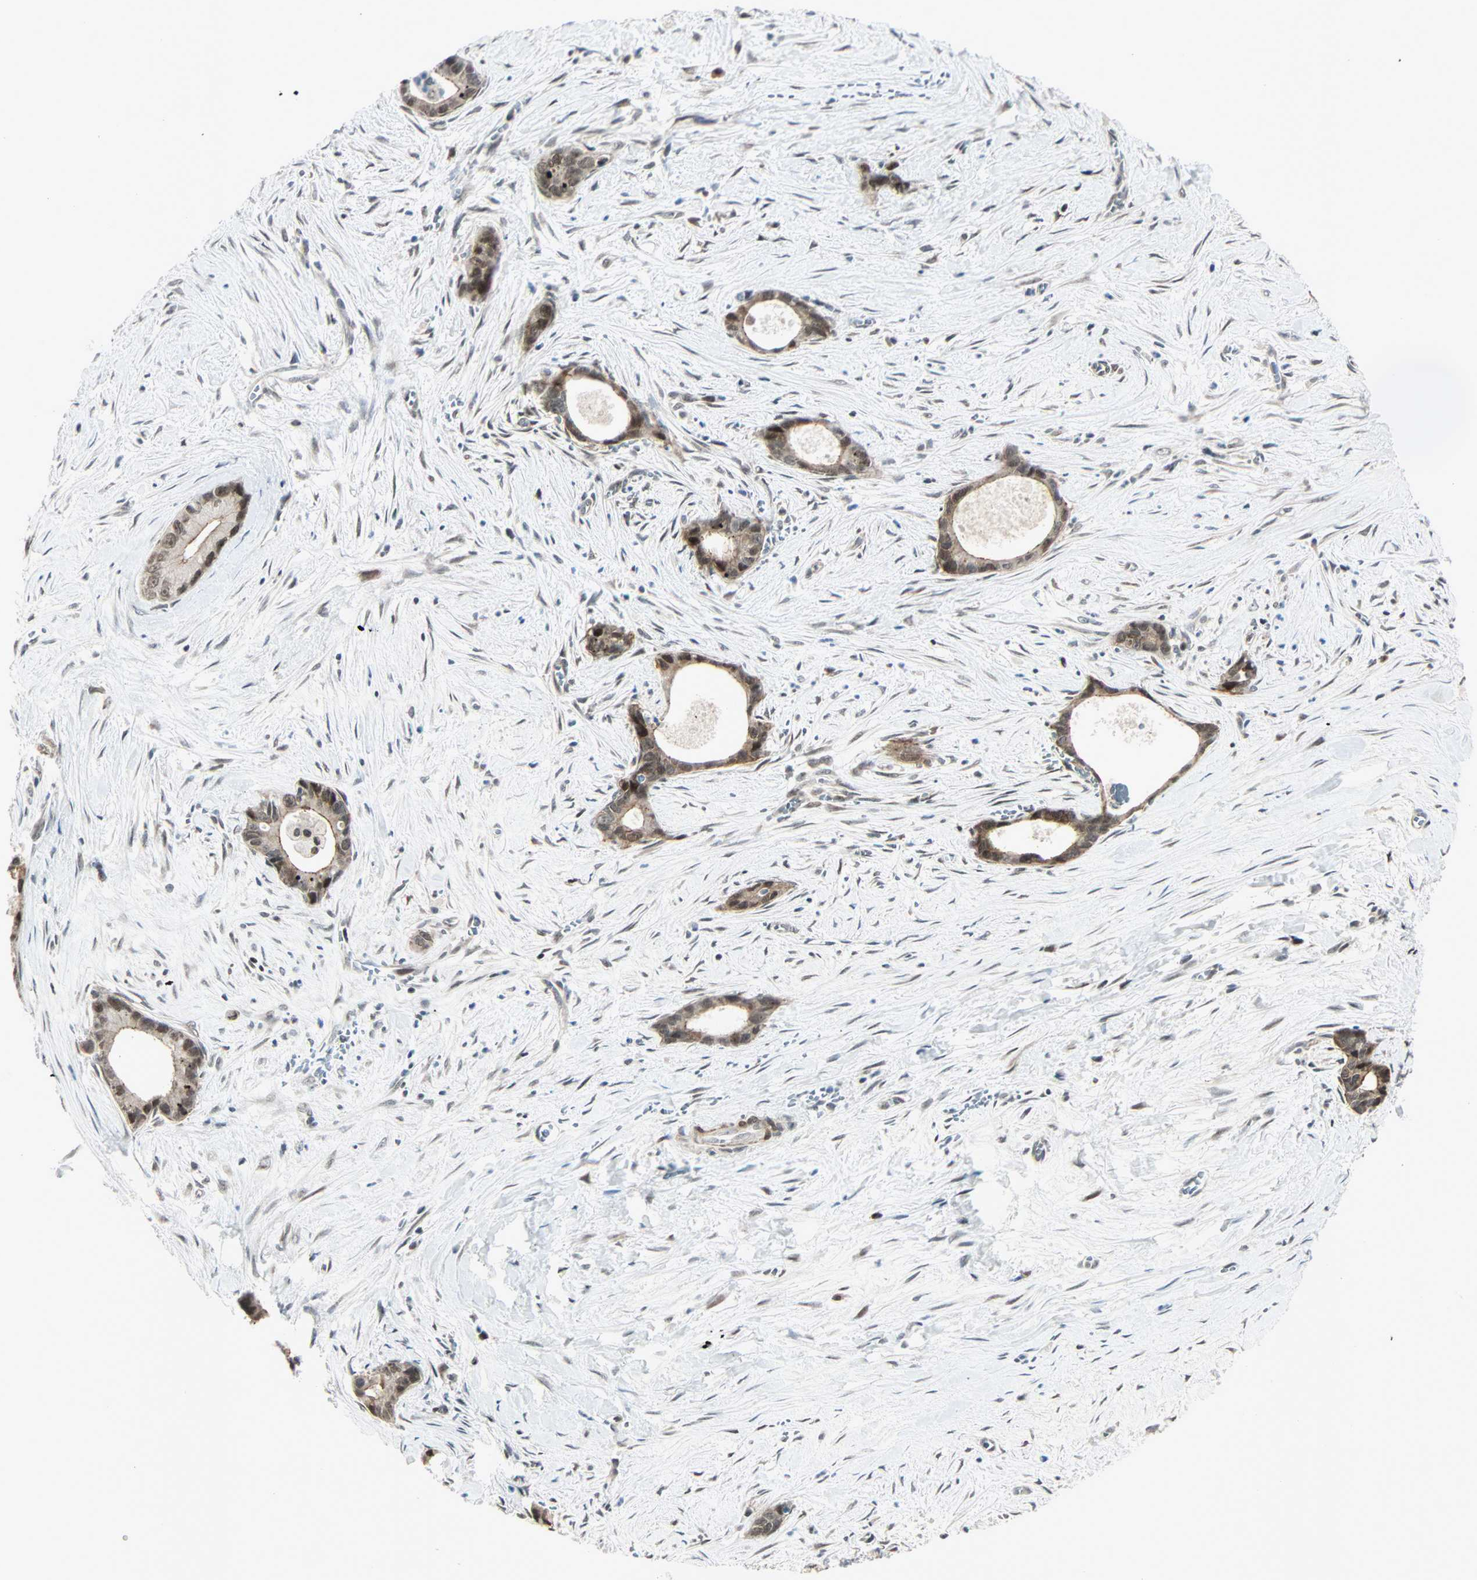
{"staining": {"intensity": "moderate", "quantity": ">75%", "location": "cytoplasmic/membranous,nuclear"}, "tissue": "liver cancer", "cell_type": "Tumor cells", "image_type": "cancer", "snomed": [{"axis": "morphology", "description": "Cholangiocarcinoma"}, {"axis": "topography", "description": "Liver"}], "caption": "A micrograph of human liver cholangiocarcinoma stained for a protein demonstrates moderate cytoplasmic/membranous and nuclear brown staining in tumor cells.", "gene": "CBX4", "patient": {"sex": "female", "age": 55}}